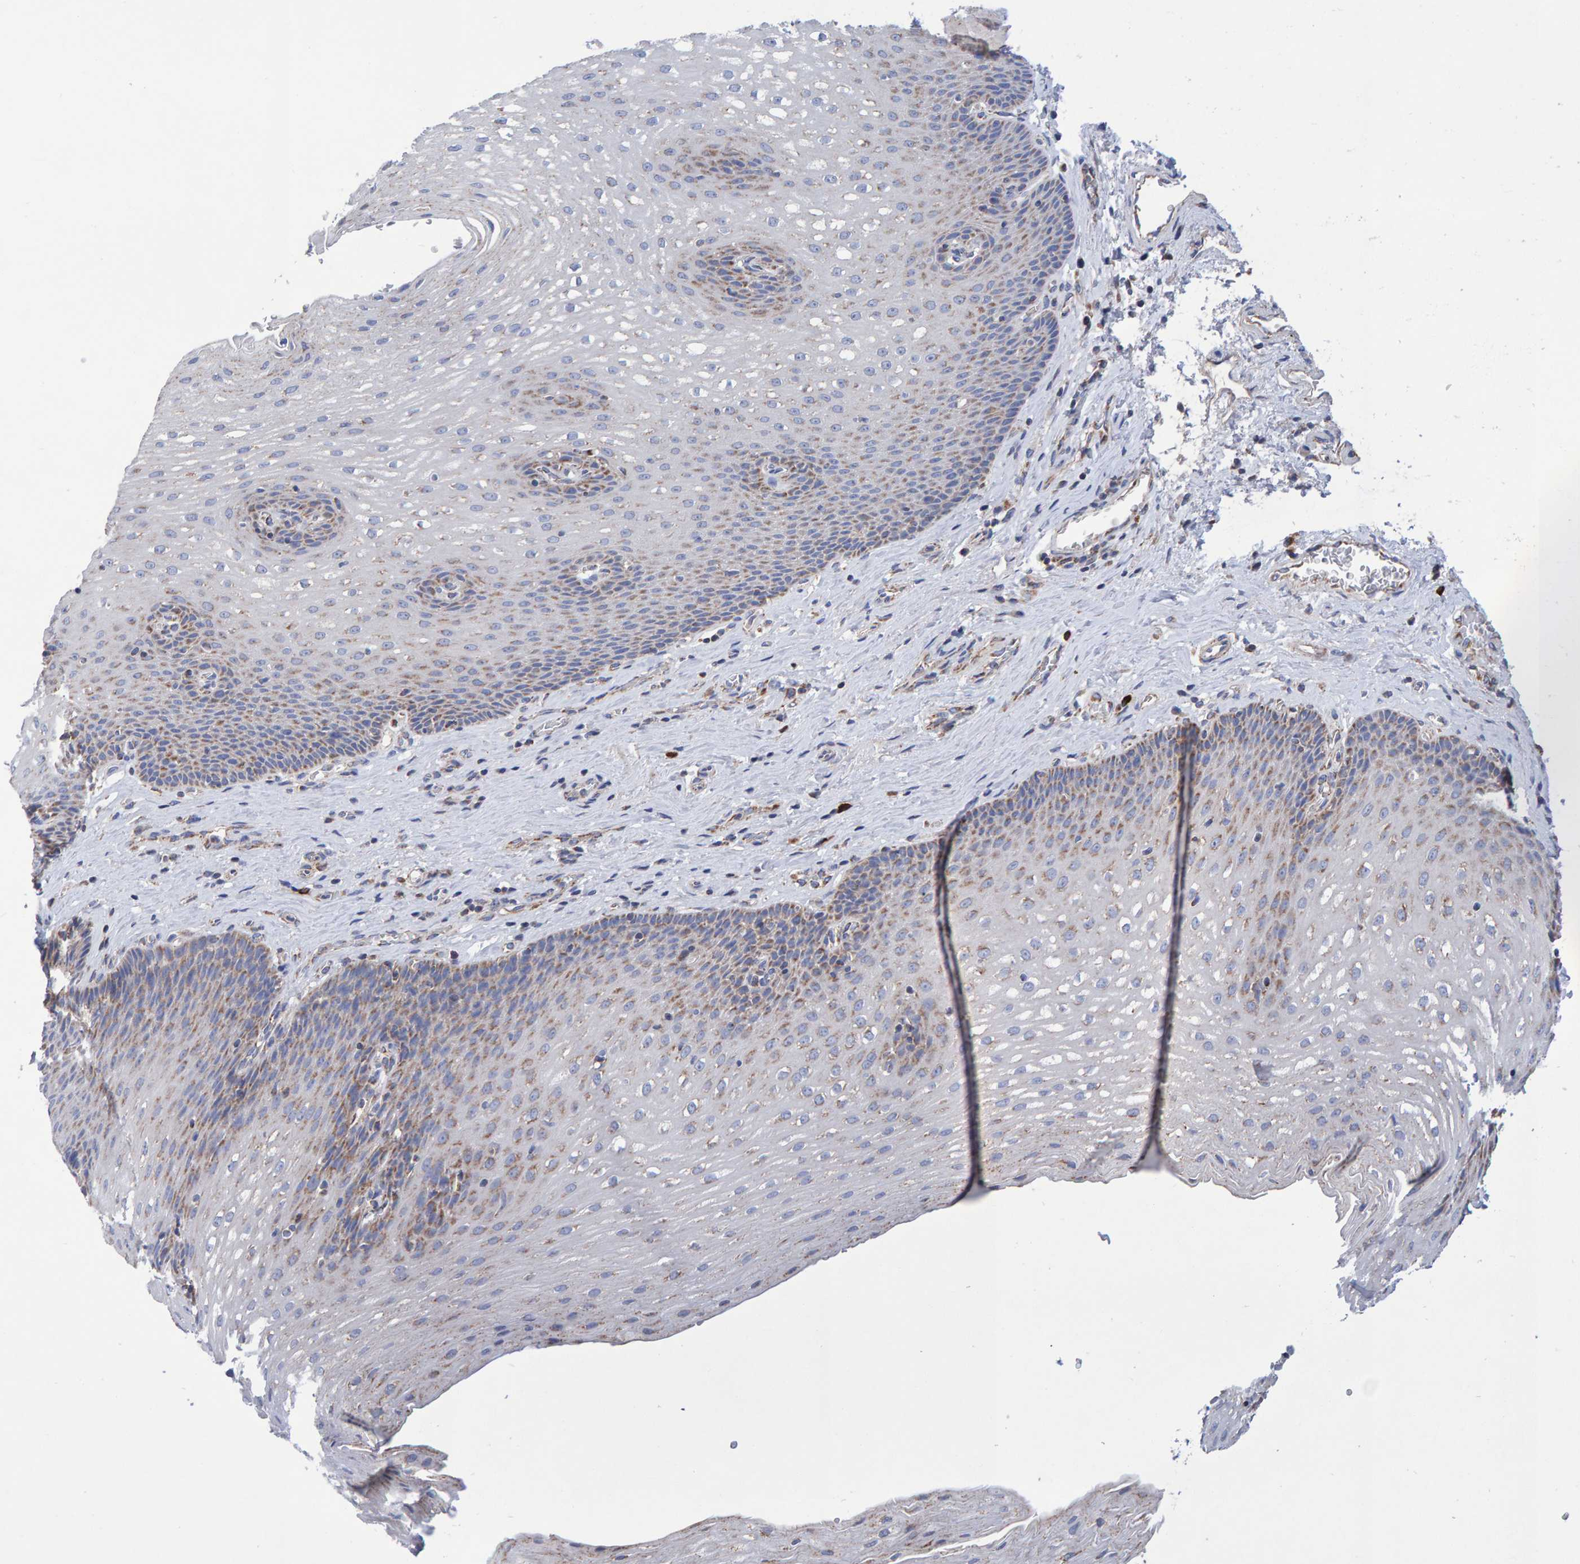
{"staining": {"intensity": "moderate", "quantity": "25%-75%", "location": "cytoplasmic/membranous"}, "tissue": "esophagus", "cell_type": "Squamous epithelial cells", "image_type": "normal", "snomed": [{"axis": "morphology", "description": "Normal tissue, NOS"}, {"axis": "topography", "description": "Esophagus"}], "caption": "High-magnification brightfield microscopy of benign esophagus stained with DAB (3,3'-diaminobenzidine) (brown) and counterstained with hematoxylin (blue). squamous epithelial cells exhibit moderate cytoplasmic/membranous positivity is identified in about25%-75% of cells.", "gene": "EFR3A", "patient": {"sex": "male", "age": 48}}